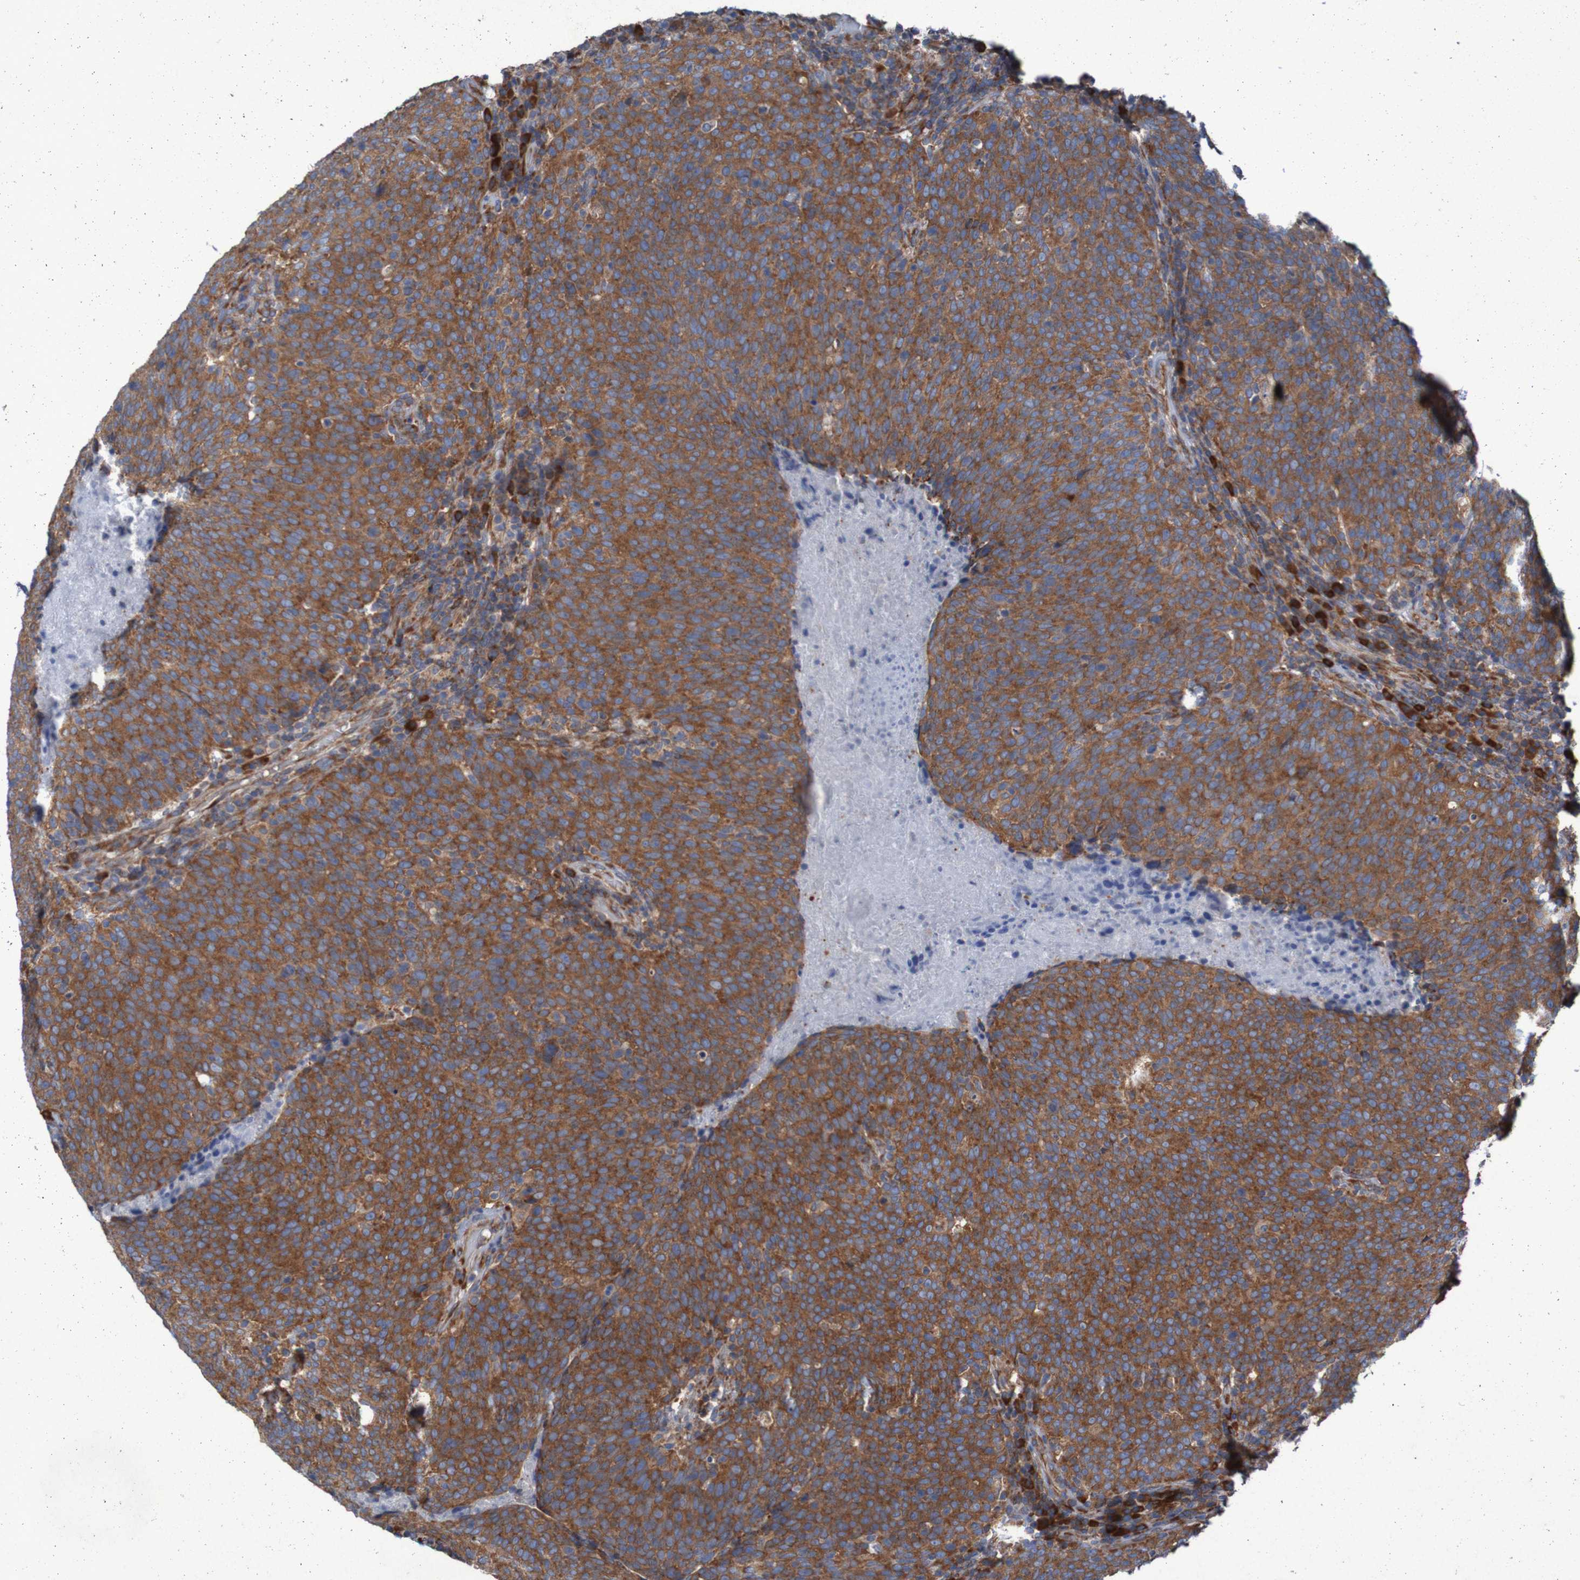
{"staining": {"intensity": "strong", "quantity": ">75%", "location": "cytoplasmic/membranous"}, "tissue": "head and neck cancer", "cell_type": "Tumor cells", "image_type": "cancer", "snomed": [{"axis": "morphology", "description": "Squamous cell carcinoma, NOS"}, {"axis": "morphology", "description": "Squamous cell carcinoma, metastatic, NOS"}, {"axis": "topography", "description": "Lymph node"}, {"axis": "topography", "description": "Head-Neck"}], "caption": "Immunohistochemical staining of metastatic squamous cell carcinoma (head and neck) reveals high levels of strong cytoplasmic/membranous protein positivity in approximately >75% of tumor cells.", "gene": "RPL10", "patient": {"sex": "male", "age": 62}}